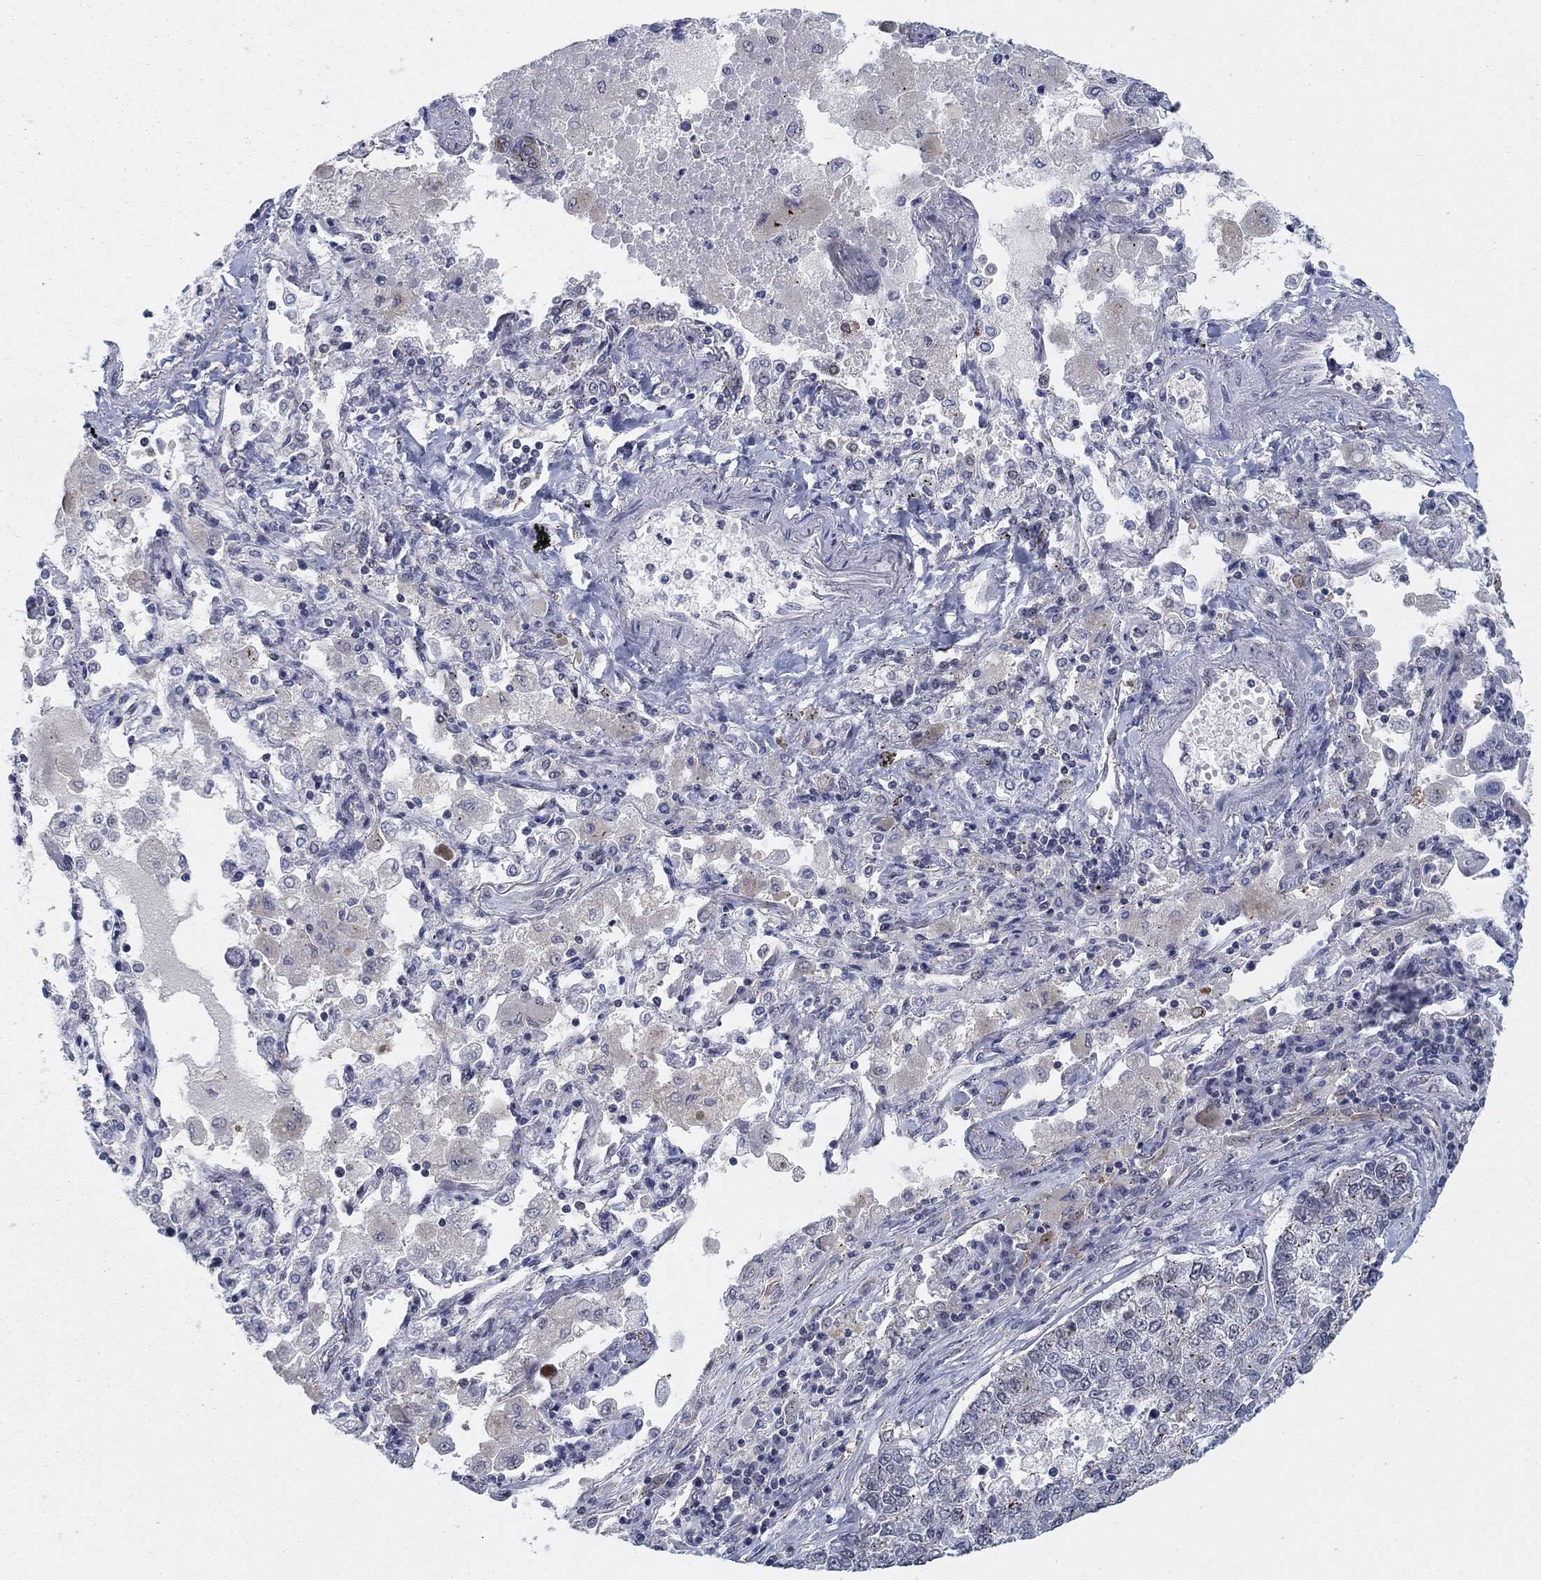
{"staining": {"intensity": "moderate", "quantity": "25%-75%", "location": "cytoplasmic/membranous"}, "tissue": "lung cancer", "cell_type": "Tumor cells", "image_type": "cancer", "snomed": [{"axis": "morphology", "description": "Adenocarcinoma, NOS"}, {"axis": "topography", "description": "Lung"}], "caption": "A brown stain shows moderate cytoplasmic/membranous staining of a protein in adenocarcinoma (lung) tumor cells. The protein is stained brown, and the nuclei are stained in blue (DAB (3,3'-diaminobenzidine) IHC with brightfield microscopy, high magnification).", "gene": "SH3RF1", "patient": {"sex": "male", "age": 49}}